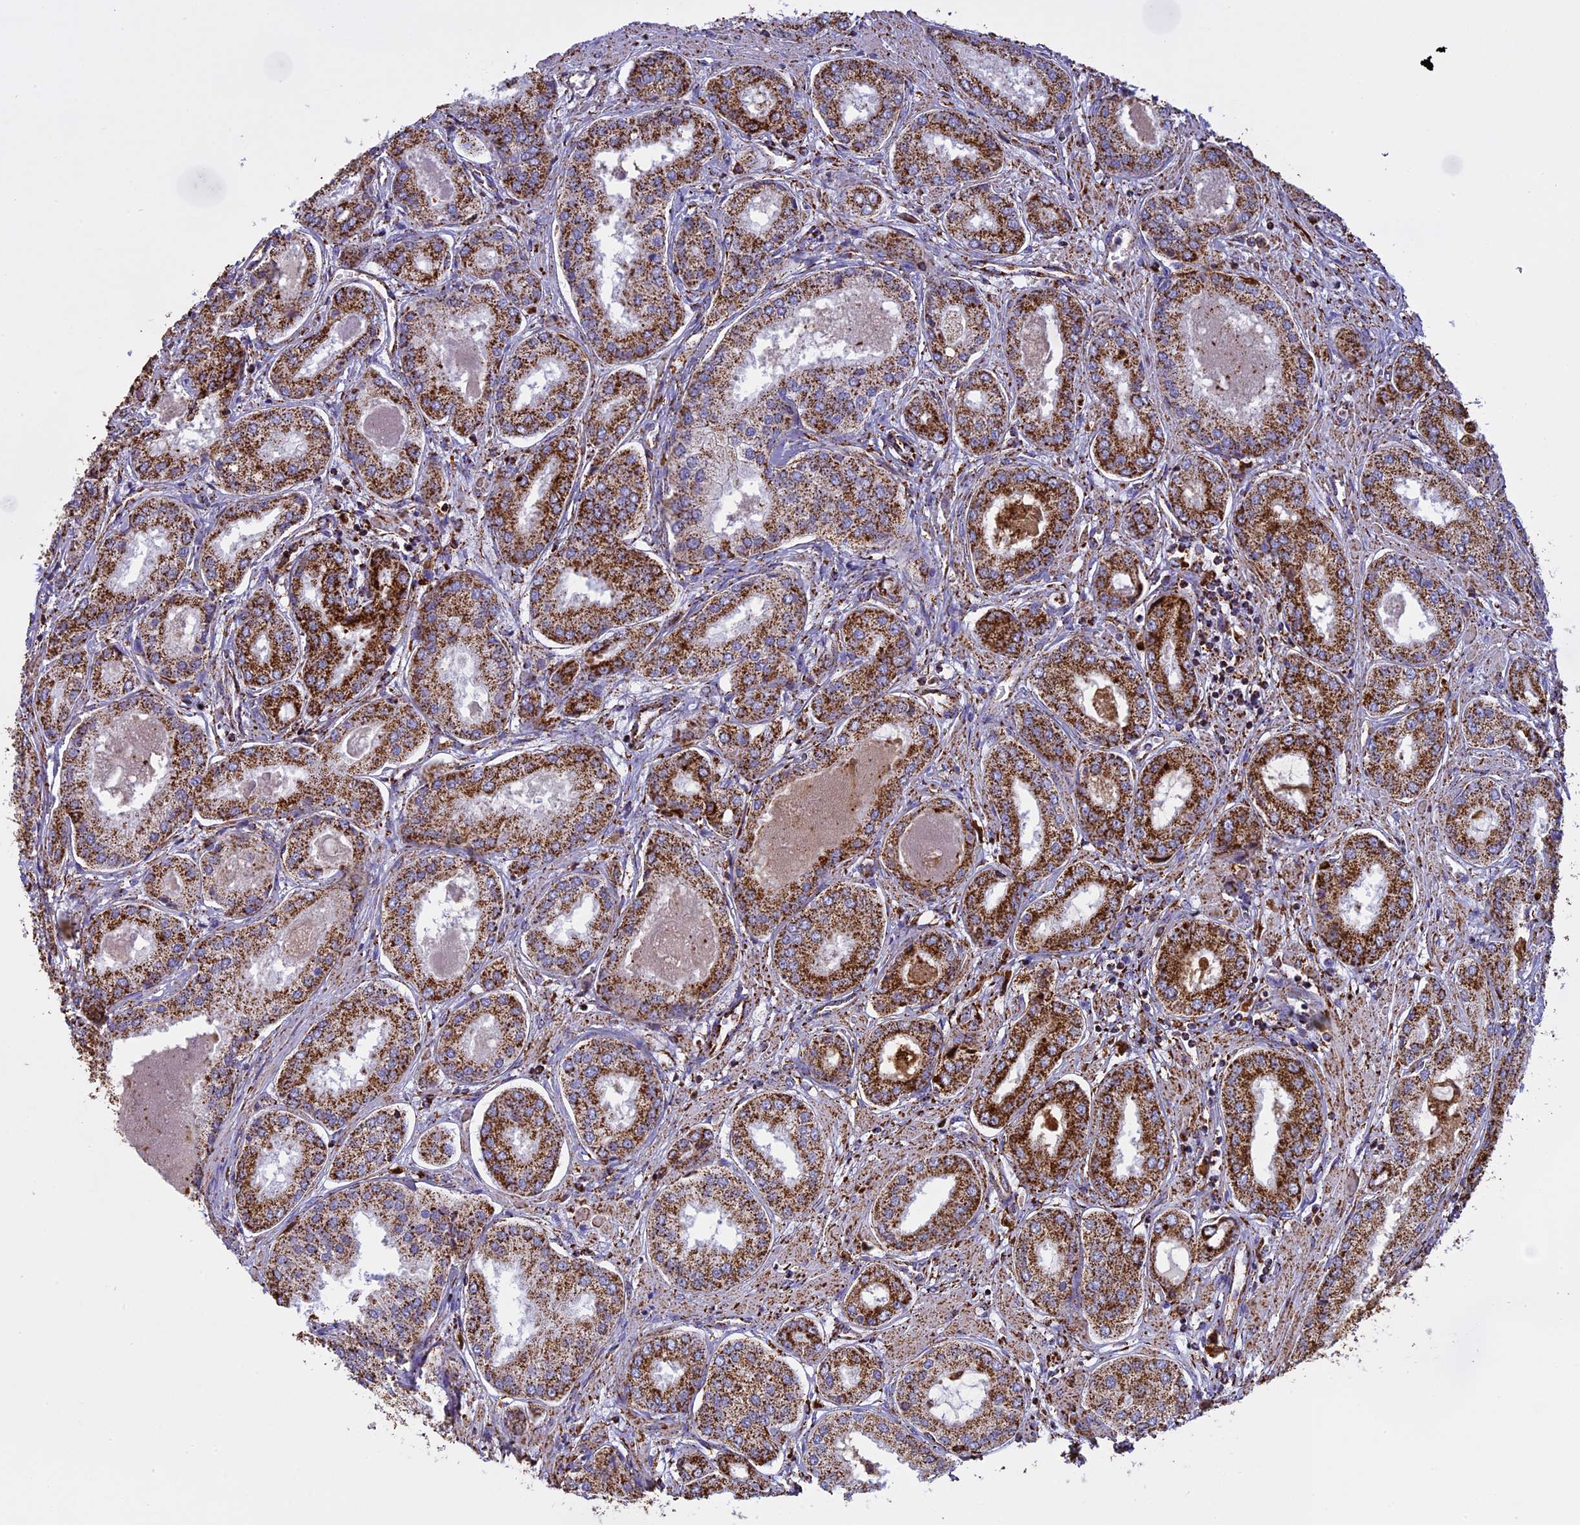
{"staining": {"intensity": "moderate", "quantity": "25%-75%", "location": "cytoplasmic/membranous"}, "tissue": "prostate cancer", "cell_type": "Tumor cells", "image_type": "cancer", "snomed": [{"axis": "morphology", "description": "Adenocarcinoma, Low grade"}, {"axis": "topography", "description": "Prostate"}], "caption": "A brown stain labels moderate cytoplasmic/membranous expression of a protein in human prostate cancer tumor cells. (DAB IHC with brightfield microscopy, high magnification).", "gene": "KCNG1", "patient": {"sex": "male", "age": 68}}